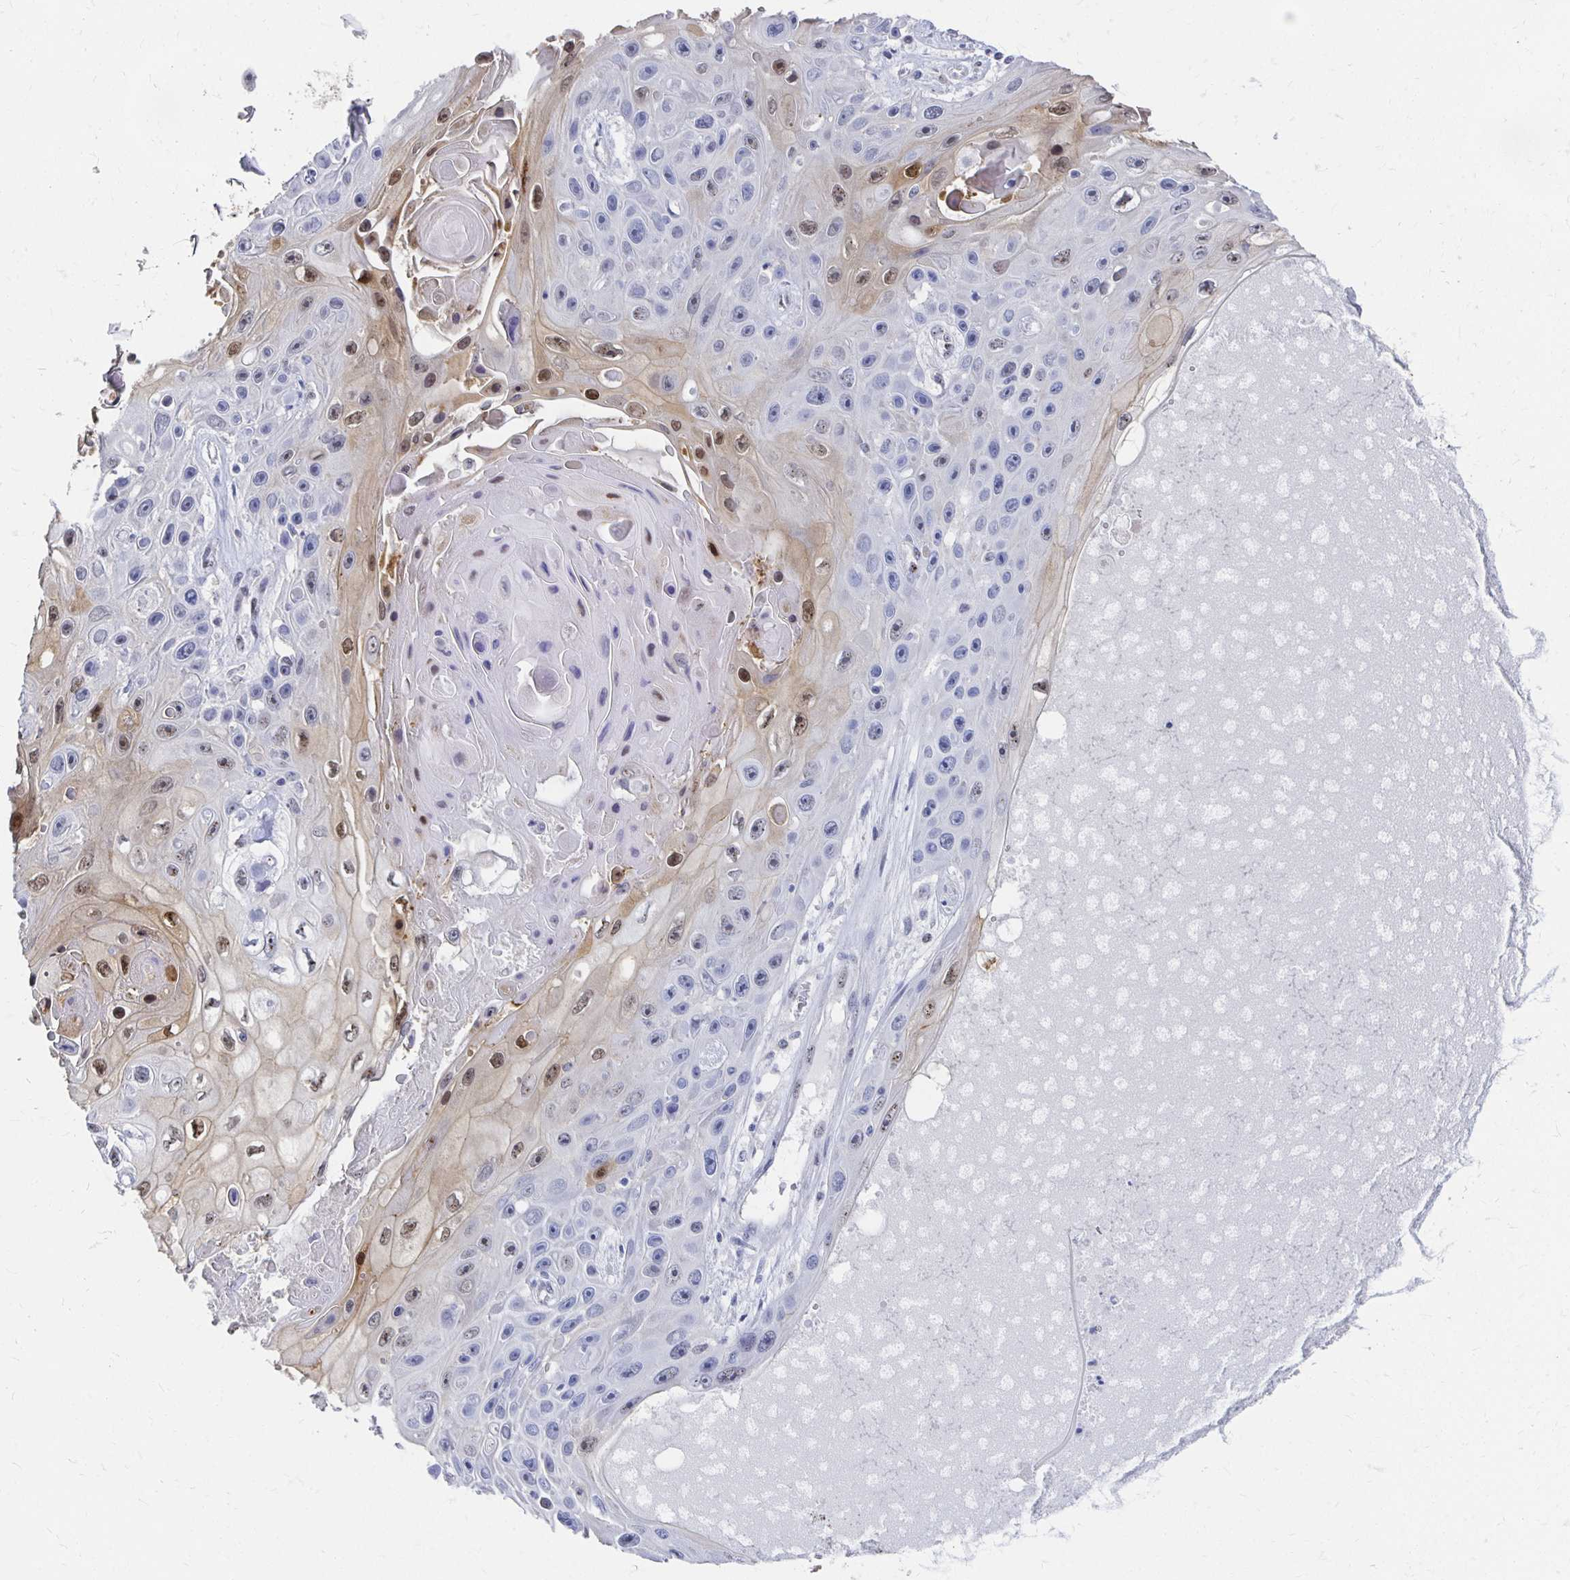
{"staining": {"intensity": "moderate", "quantity": "<25%", "location": "nuclear"}, "tissue": "skin cancer", "cell_type": "Tumor cells", "image_type": "cancer", "snomed": [{"axis": "morphology", "description": "Squamous cell carcinoma, NOS"}, {"axis": "topography", "description": "Skin"}], "caption": "Immunohistochemical staining of human skin squamous cell carcinoma reveals low levels of moderate nuclear staining in about <25% of tumor cells. The staining was performed using DAB to visualize the protein expression in brown, while the nuclei were stained in blue with hematoxylin (Magnification: 20x).", "gene": "CLIC3", "patient": {"sex": "male", "age": 82}}